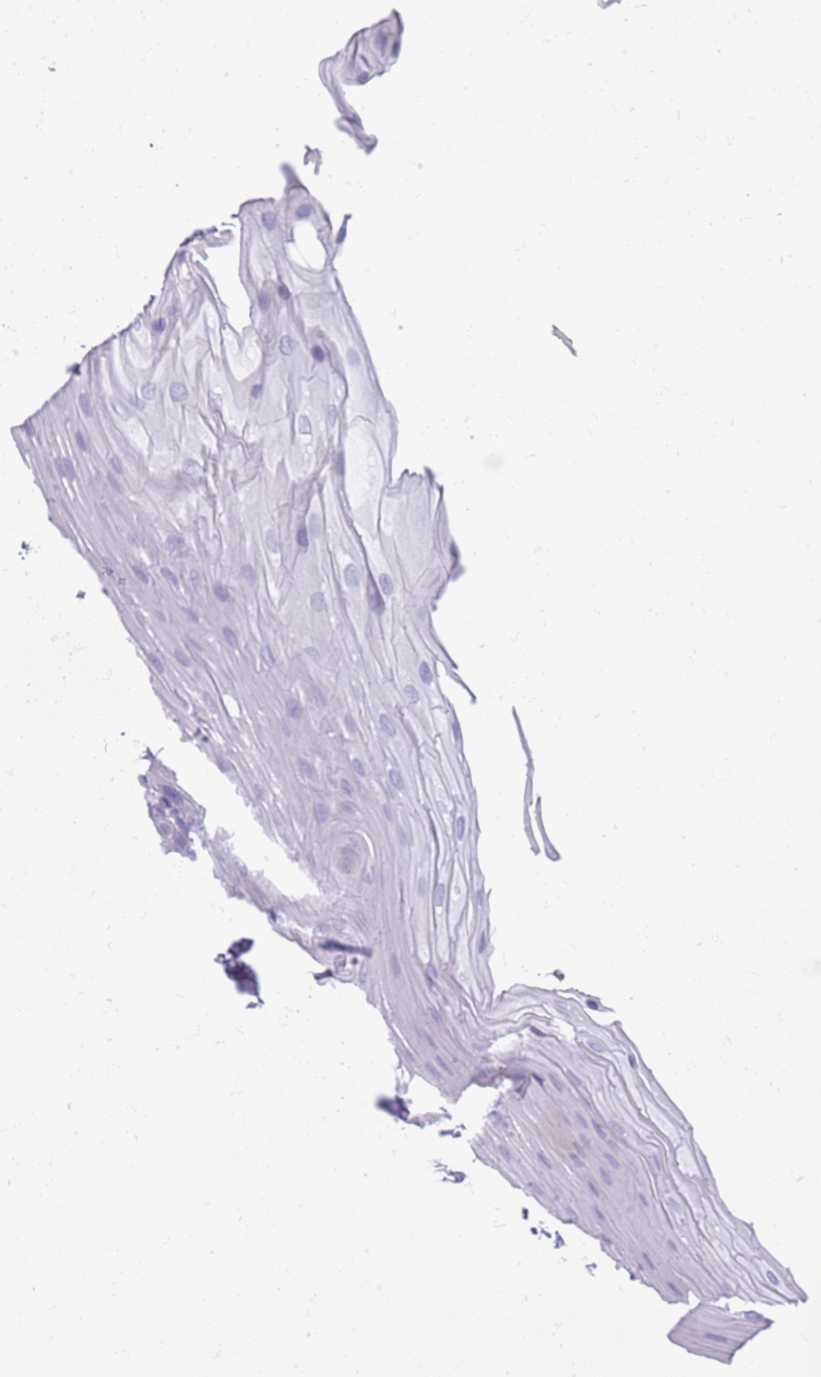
{"staining": {"intensity": "negative", "quantity": "none", "location": "none"}, "tissue": "oral mucosa", "cell_type": "Squamous epithelial cells", "image_type": "normal", "snomed": [{"axis": "morphology", "description": "Normal tissue, NOS"}, {"axis": "topography", "description": "Oral tissue"}], "caption": "DAB (3,3'-diaminobenzidine) immunohistochemical staining of benign human oral mucosa reveals no significant positivity in squamous epithelial cells.", "gene": "ENSG00000263020", "patient": {"sex": "male", "age": 68}}